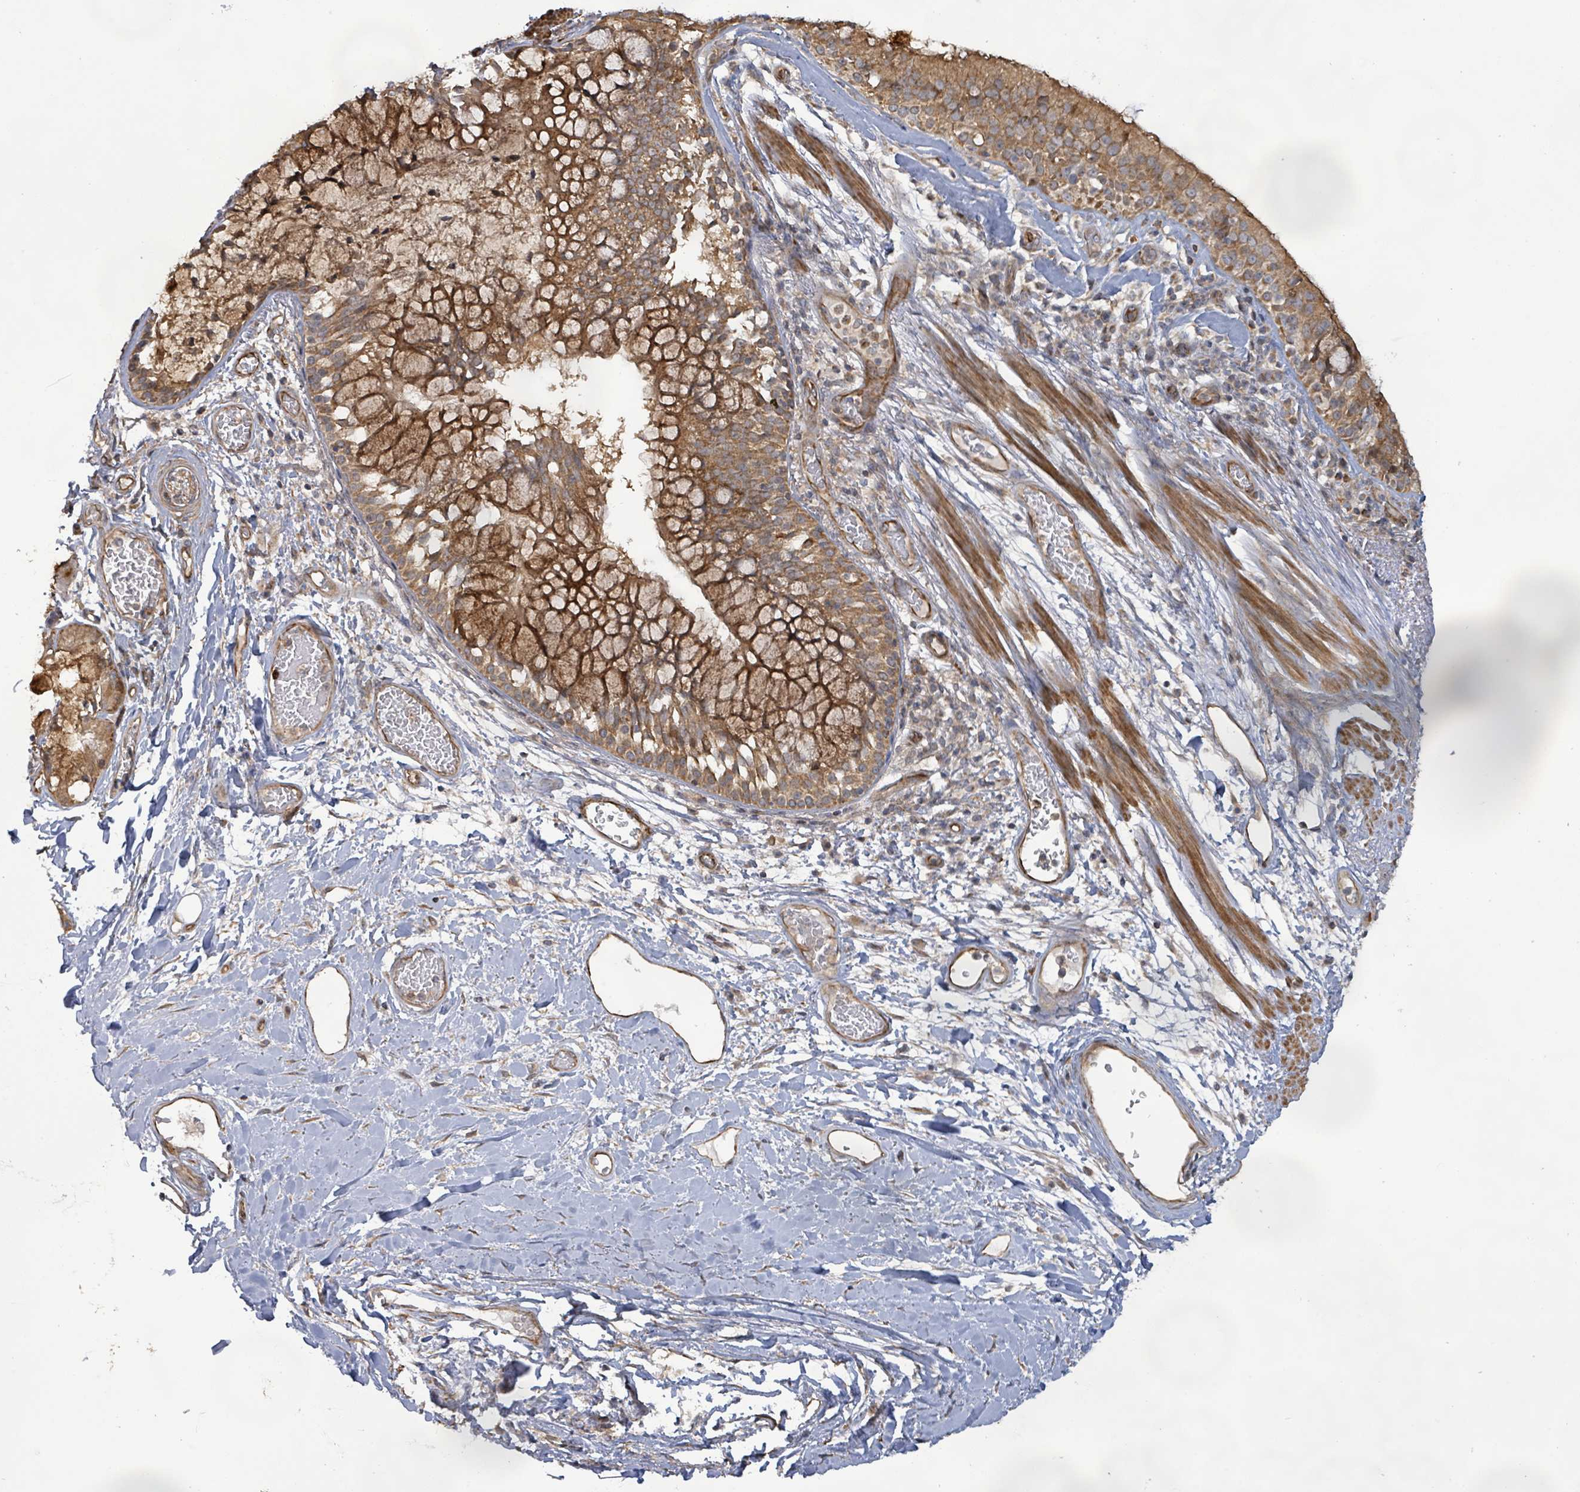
{"staining": {"intensity": "moderate", "quantity": ">75%", "location": "cytoplasmic/membranous"}, "tissue": "bronchus", "cell_type": "Respiratory epithelial cells", "image_type": "normal", "snomed": [{"axis": "morphology", "description": "Normal tissue, NOS"}, {"axis": "topography", "description": "Cartilage tissue"}, {"axis": "topography", "description": "Bronchus"}], "caption": "A medium amount of moderate cytoplasmic/membranous expression is identified in approximately >75% of respiratory epithelial cells in normal bronchus. (DAB (3,3'-diaminobenzidine) IHC, brown staining for protein, blue staining for nuclei).", "gene": "KBTBD11", "patient": {"sex": "male", "age": 63}}